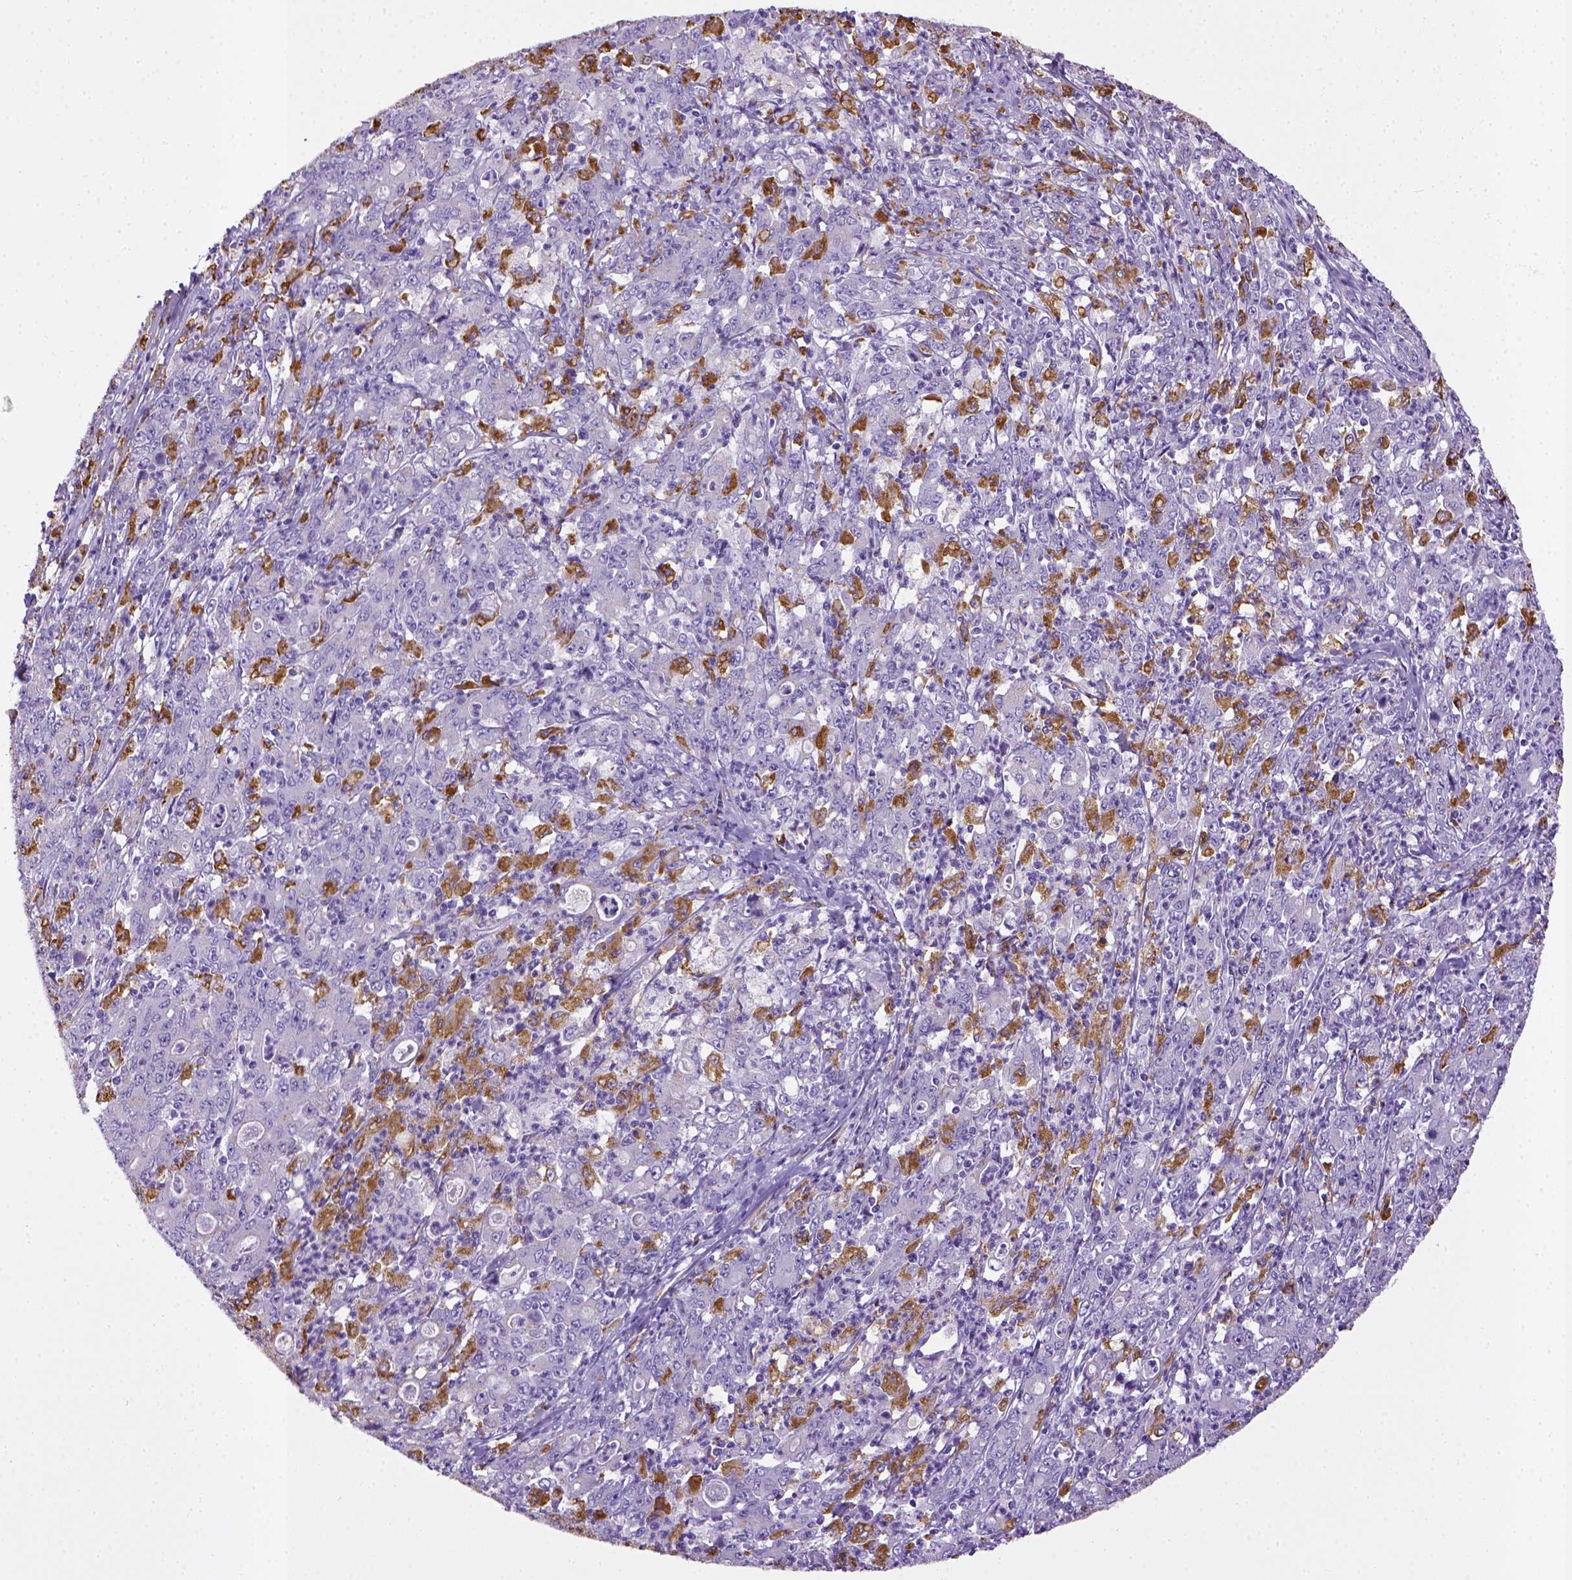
{"staining": {"intensity": "negative", "quantity": "none", "location": "none"}, "tissue": "stomach cancer", "cell_type": "Tumor cells", "image_type": "cancer", "snomed": [{"axis": "morphology", "description": "Adenocarcinoma, NOS"}, {"axis": "topography", "description": "Stomach, lower"}], "caption": "IHC image of stomach adenocarcinoma stained for a protein (brown), which reveals no positivity in tumor cells. (Brightfield microscopy of DAB (3,3'-diaminobenzidine) immunohistochemistry (IHC) at high magnification).", "gene": "CD68", "patient": {"sex": "female", "age": 71}}